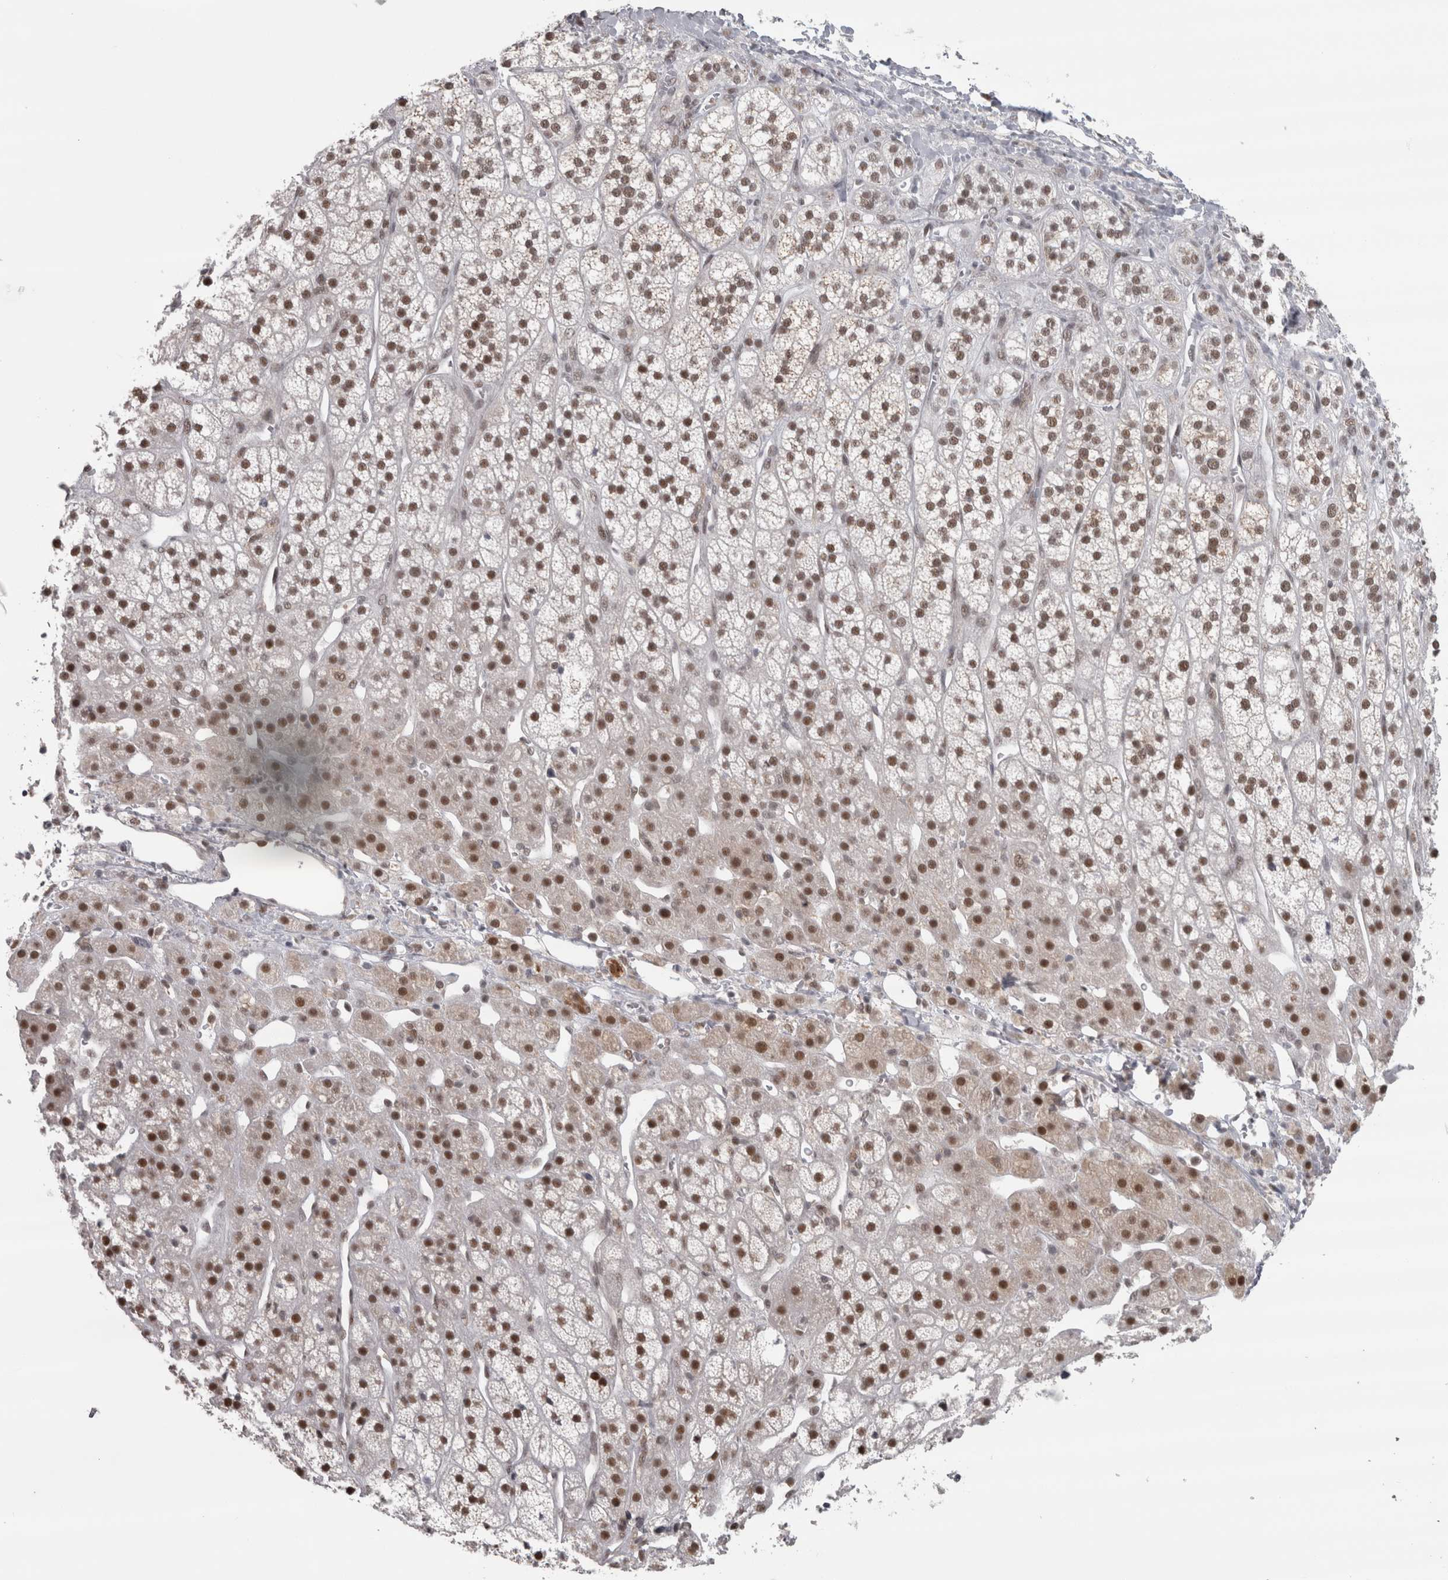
{"staining": {"intensity": "strong", "quantity": ">75%", "location": "nuclear"}, "tissue": "adrenal gland", "cell_type": "Glandular cells", "image_type": "normal", "snomed": [{"axis": "morphology", "description": "Normal tissue, NOS"}, {"axis": "topography", "description": "Adrenal gland"}], "caption": "Glandular cells display high levels of strong nuclear positivity in about >75% of cells in normal human adrenal gland. The staining was performed using DAB (3,3'-diaminobenzidine) to visualize the protein expression in brown, while the nuclei were stained in blue with hematoxylin (Magnification: 20x).", "gene": "MICU3", "patient": {"sex": "male", "age": 56}}